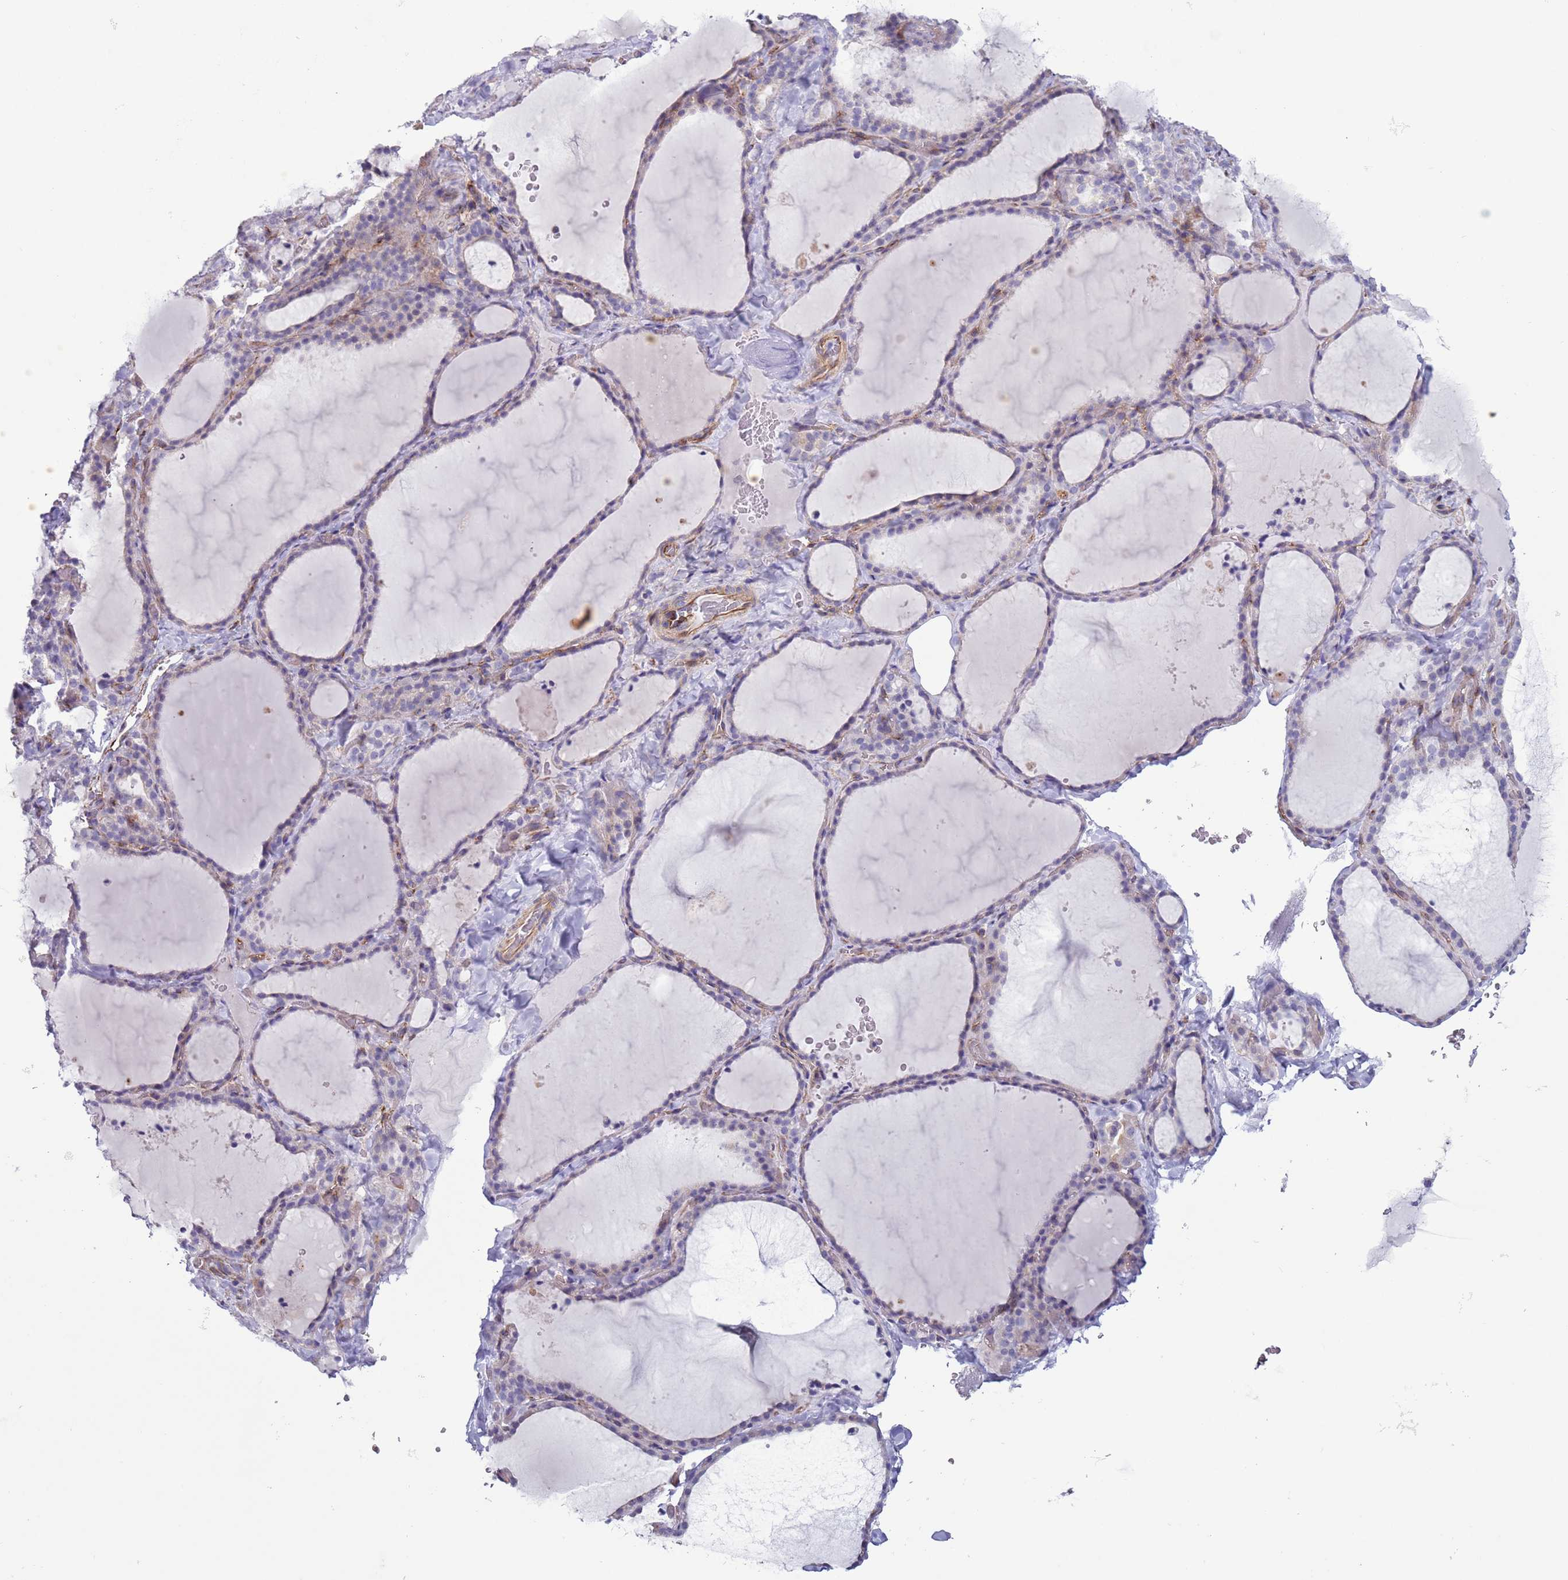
{"staining": {"intensity": "negative", "quantity": "none", "location": "none"}, "tissue": "thyroid gland", "cell_type": "Glandular cells", "image_type": "normal", "snomed": [{"axis": "morphology", "description": "Normal tissue, NOS"}, {"axis": "topography", "description": "Thyroid gland"}], "caption": "Immunohistochemistry photomicrograph of normal thyroid gland stained for a protein (brown), which displays no expression in glandular cells.", "gene": "HEATR1", "patient": {"sex": "female", "age": 22}}